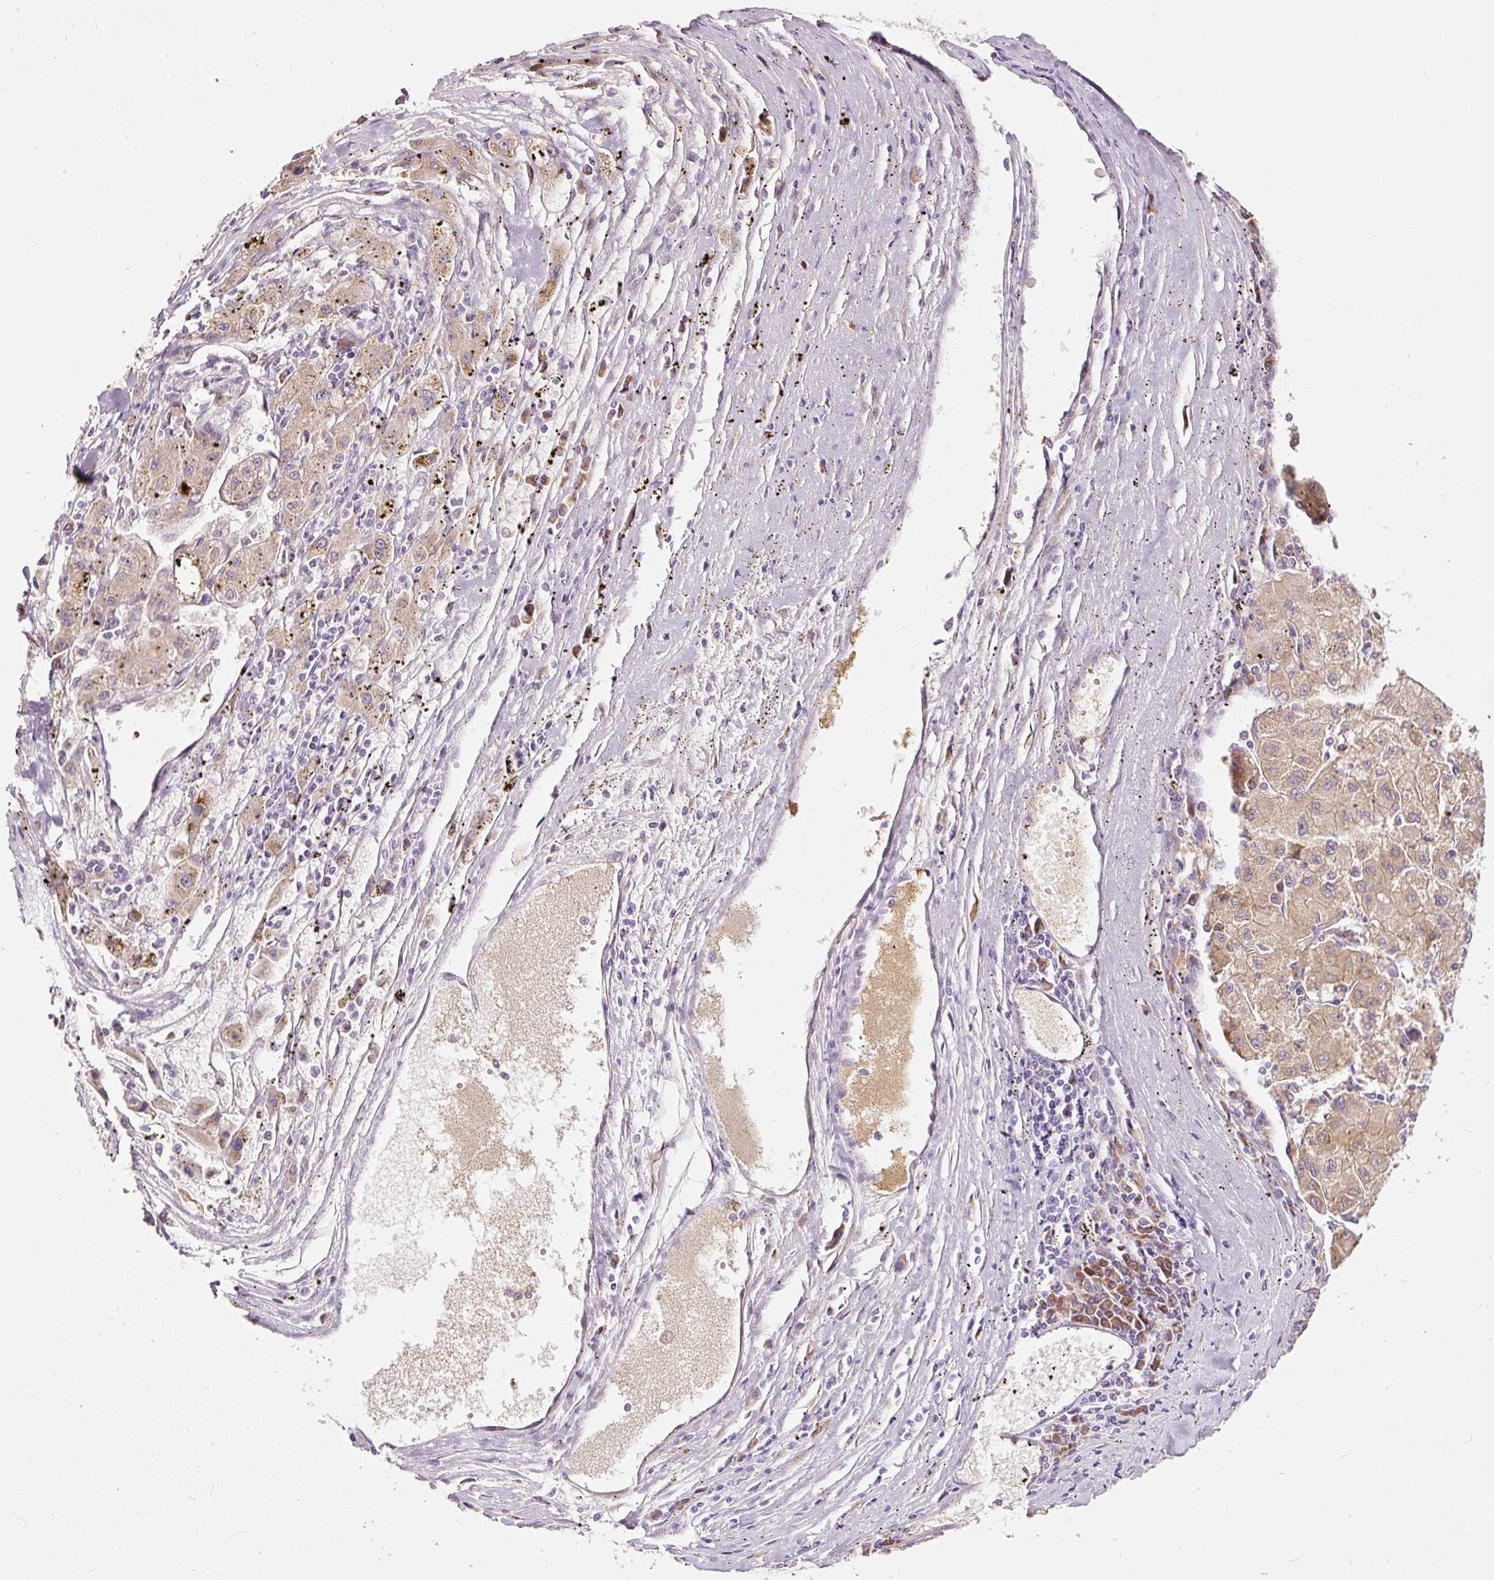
{"staining": {"intensity": "weak", "quantity": ">75%", "location": "cytoplasmic/membranous"}, "tissue": "liver cancer", "cell_type": "Tumor cells", "image_type": "cancer", "snomed": [{"axis": "morphology", "description": "Carcinoma, Hepatocellular, NOS"}, {"axis": "topography", "description": "Liver"}], "caption": "Human liver hepatocellular carcinoma stained with a brown dye reveals weak cytoplasmic/membranous positive positivity in about >75% of tumor cells.", "gene": "RSPO2", "patient": {"sex": "male", "age": 72}}